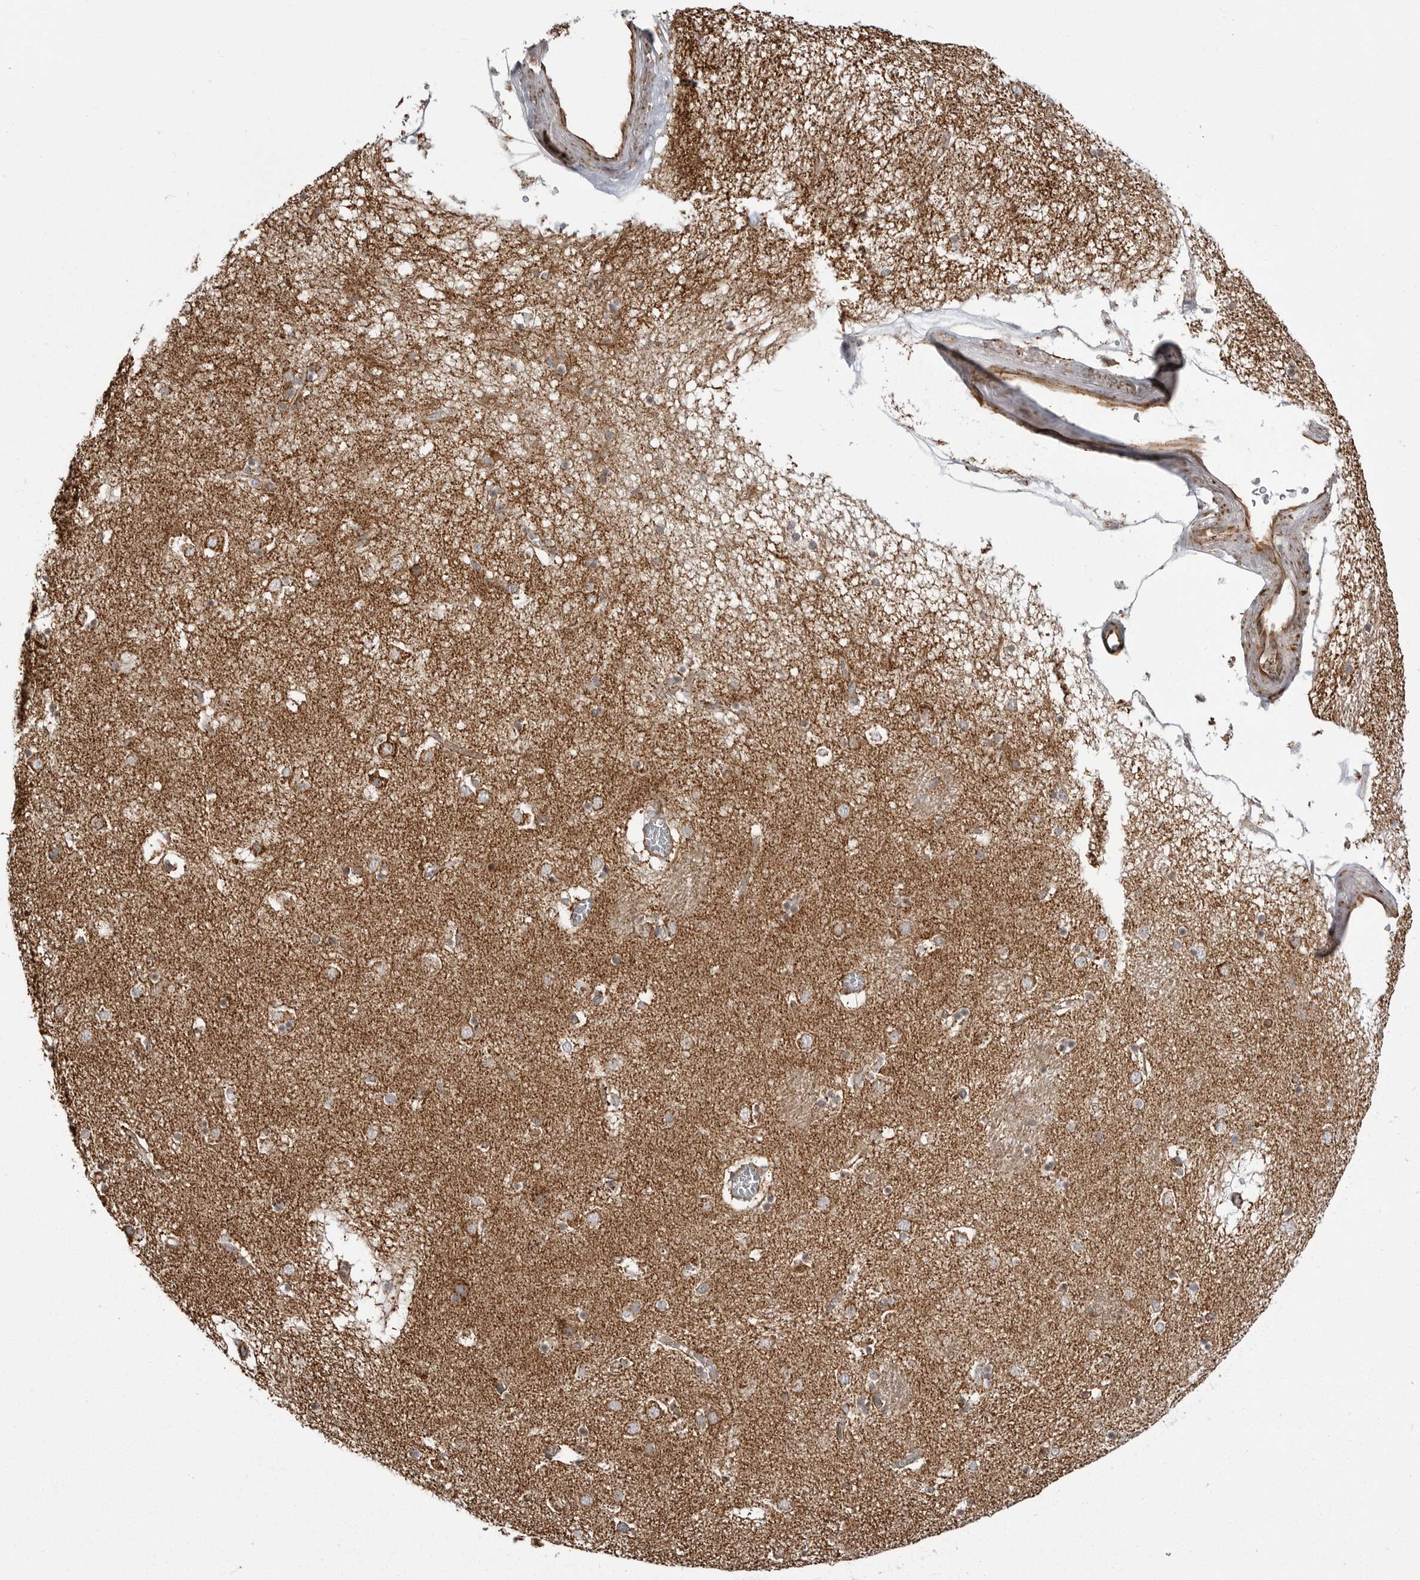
{"staining": {"intensity": "moderate", "quantity": ">75%", "location": "cytoplasmic/membranous"}, "tissue": "caudate", "cell_type": "Glial cells", "image_type": "normal", "snomed": [{"axis": "morphology", "description": "Normal tissue, NOS"}, {"axis": "topography", "description": "Lateral ventricle wall"}], "caption": "Protein positivity by IHC demonstrates moderate cytoplasmic/membranous staining in about >75% of glial cells in benign caudate. (DAB (3,3'-diaminobenzidine) IHC, brown staining for protein, blue staining for nuclei).", "gene": "FH", "patient": {"sex": "male", "age": 70}}